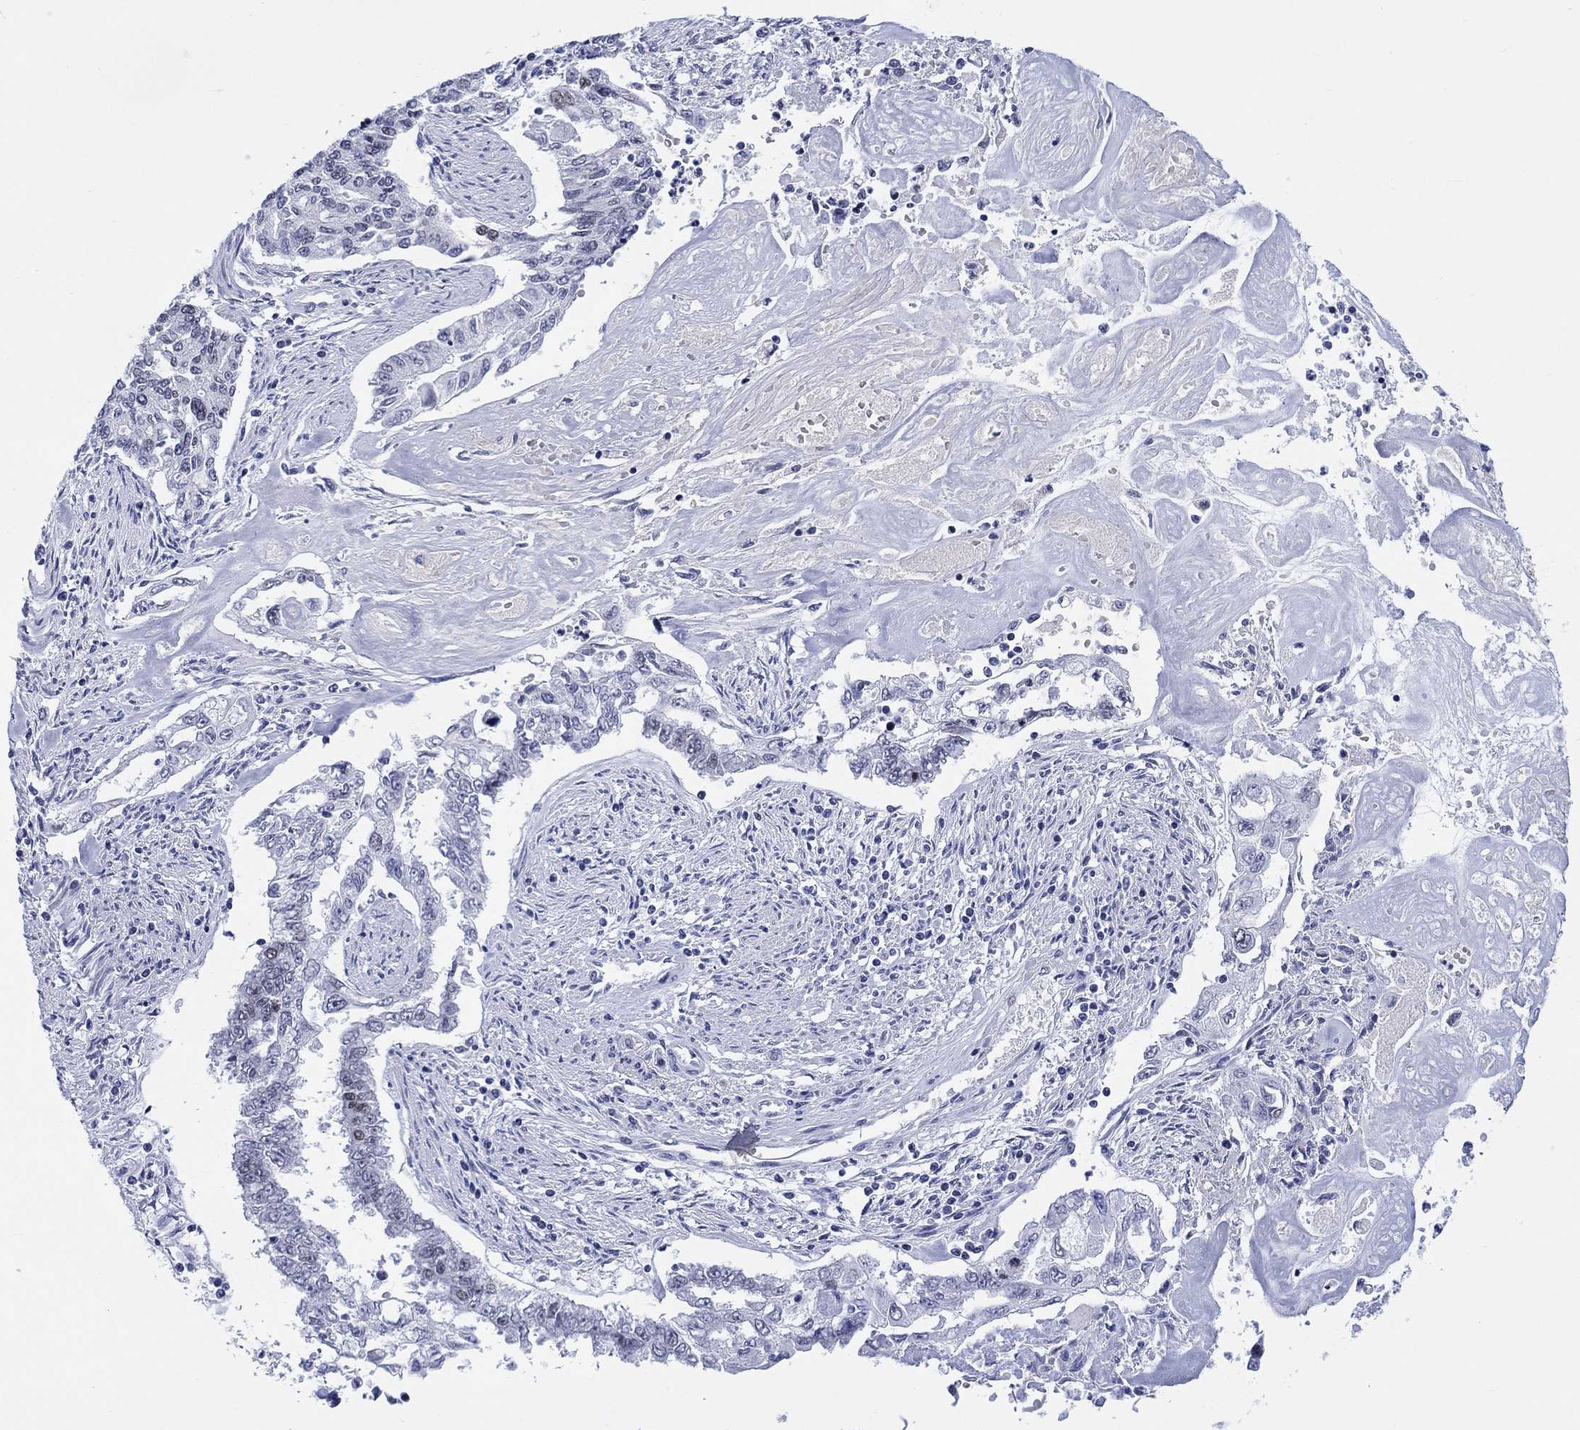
{"staining": {"intensity": "negative", "quantity": "none", "location": "none"}, "tissue": "endometrial cancer", "cell_type": "Tumor cells", "image_type": "cancer", "snomed": [{"axis": "morphology", "description": "Adenocarcinoma, NOS"}, {"axis": "topography", "description": "Uterus"}], "caption": "Adenocarcinoma (endometrial) was stained to show a protein in brown. There is no significant expression in tumor cells.", "gene": "CDCA2", "patient": {"sex": "female", "age": 59}}